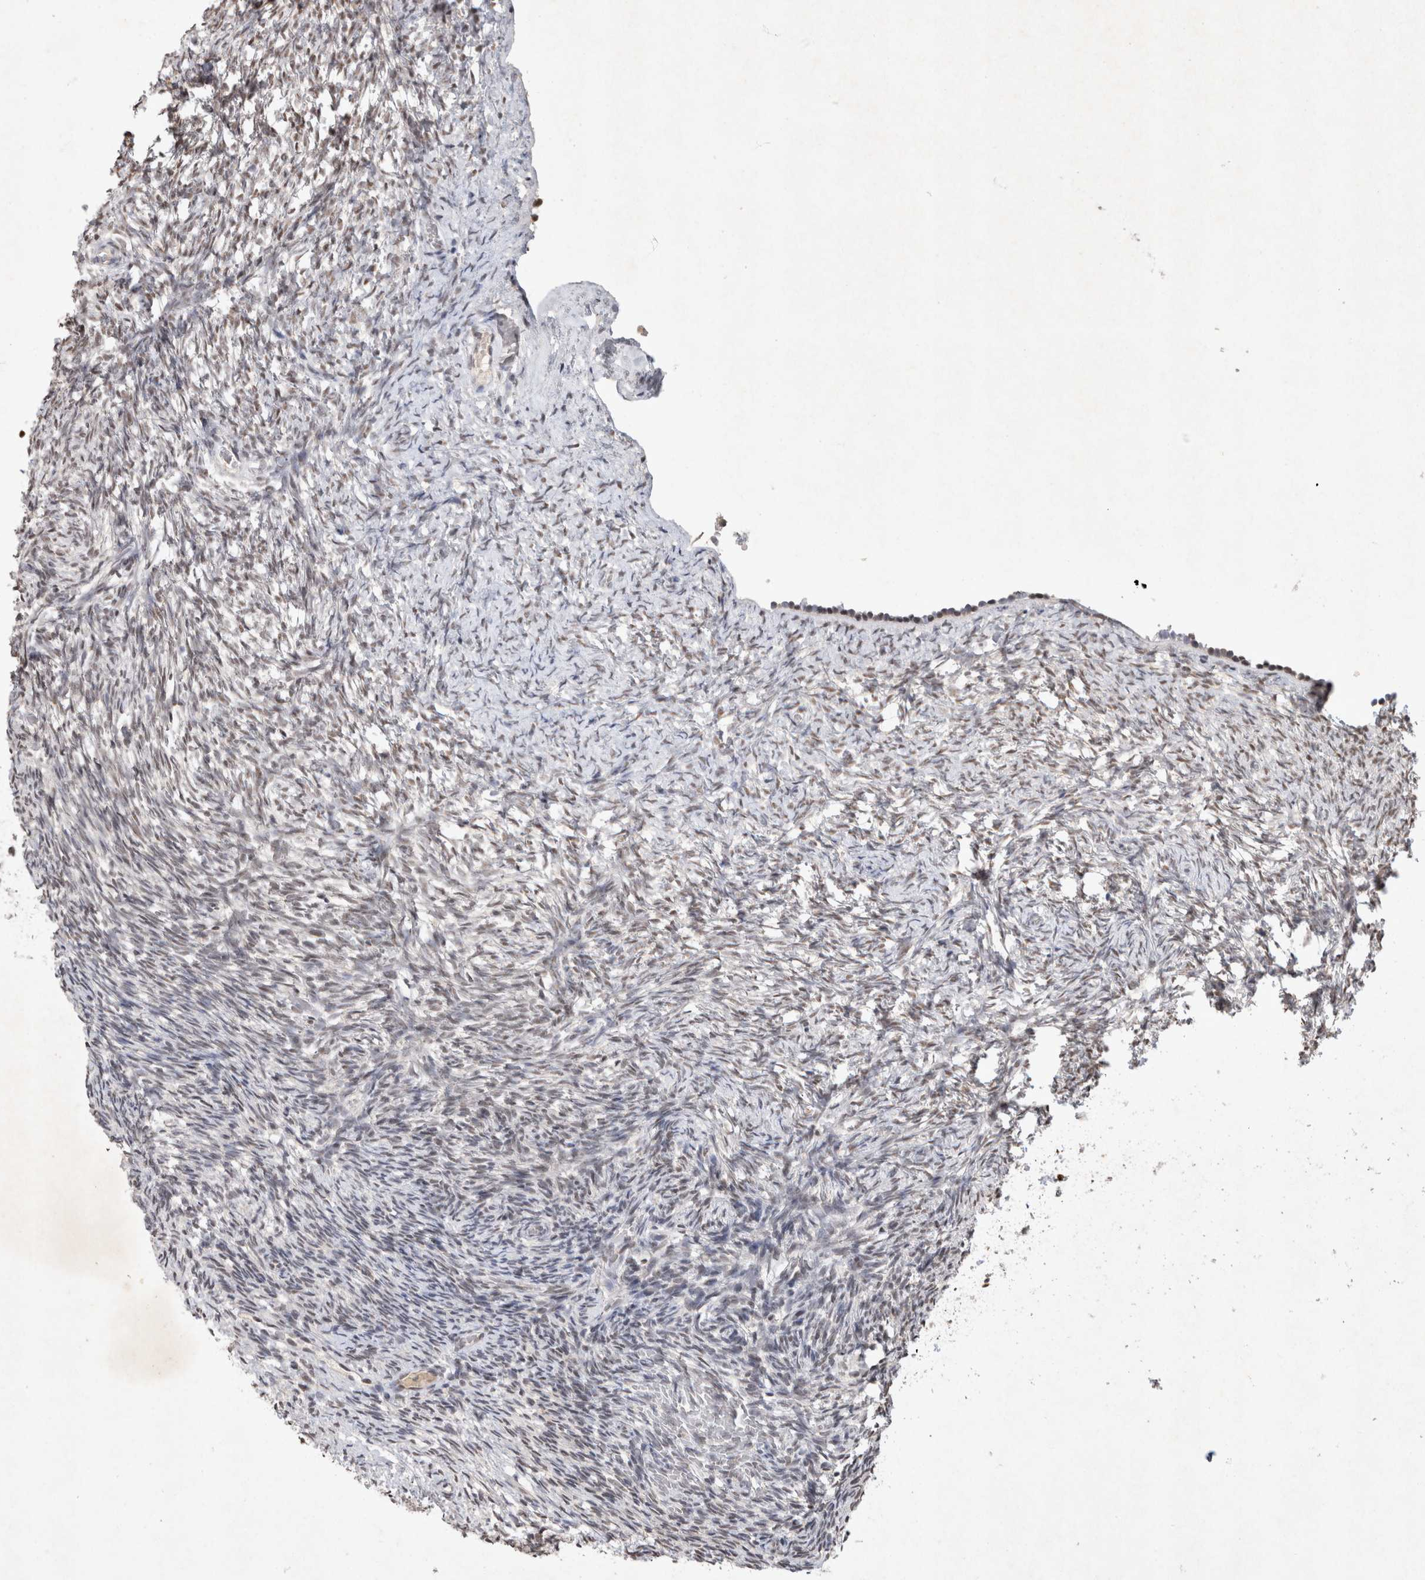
{"staining": {"intensity": "weak", "quantity": "<25%", "location": "nuclear"}, "tissue": "ovary", "cell_type": "Ovarian stroma cells", "image_type": "normal", "snomed": [{"axis": "morphology", "description": "Normal tissue, NOS"}, {"axis": "topography", "description": "Ovary"}], "caption": "Human ovary stained for a protein using immunohistochemistry (IHC) reveals no staining in ovarian stroma cells.", "gene": "XRCC5", "patient": {"sex": "female", "age": 34}}